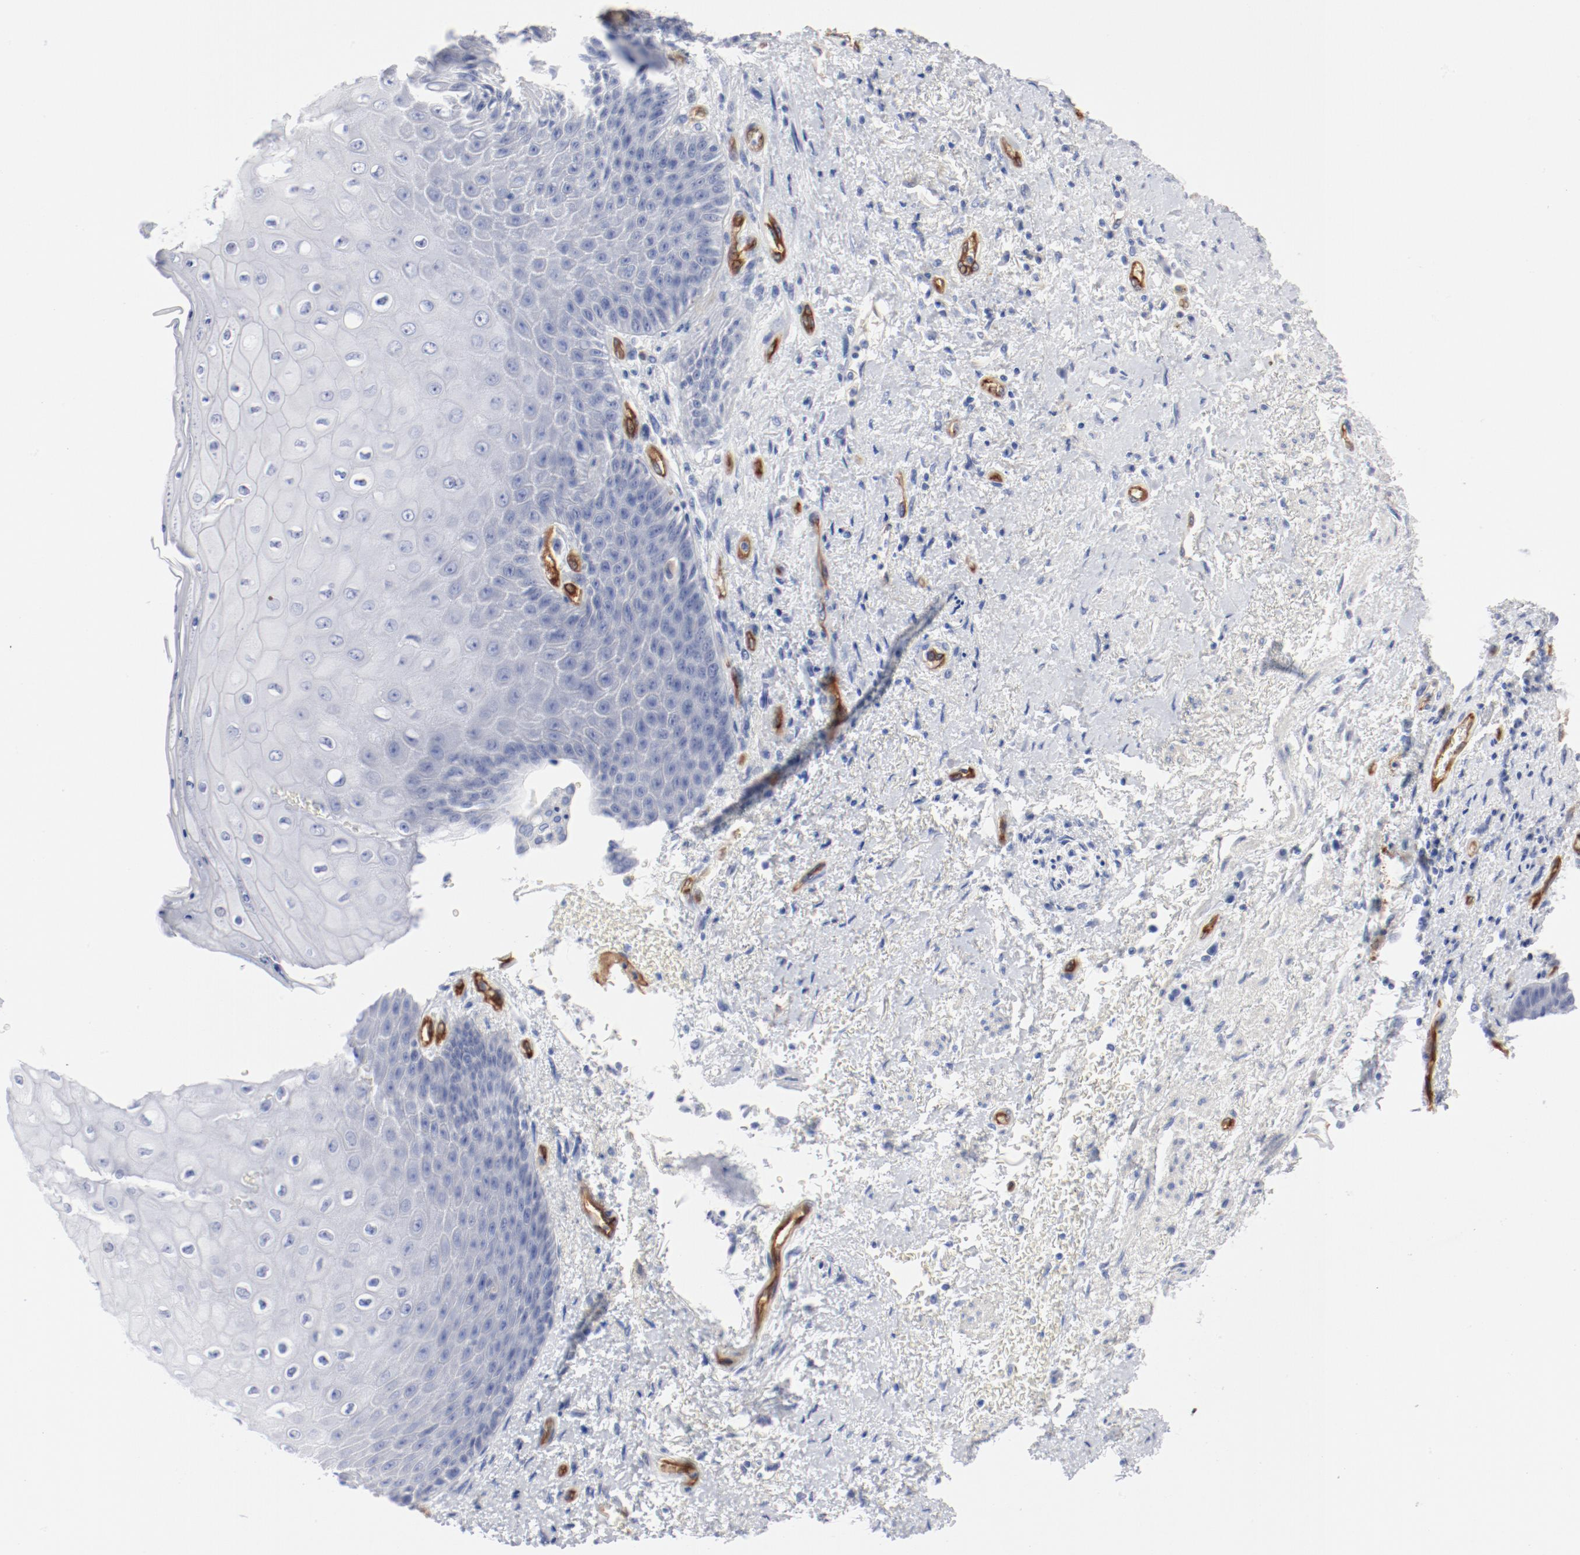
{"staining": {"intensity": "weak", "quantity": "<25%", "location": "cytoplasmic/membranous"}, "tissue": "skin", "cell_type": "Epidermal cells", "image_type": "normal", "snomed": [{"axis": "morphology", "description": "Normal tissue, NOS"}, {"axis": "topography", "description": "Anal"}], "caption": "Immunohistochemical staining of unremarkable human skin exhibits no significant expression in epidermal cells.", "gene": "SHANK3", "patient": {"sex": "female", "age": 46}}